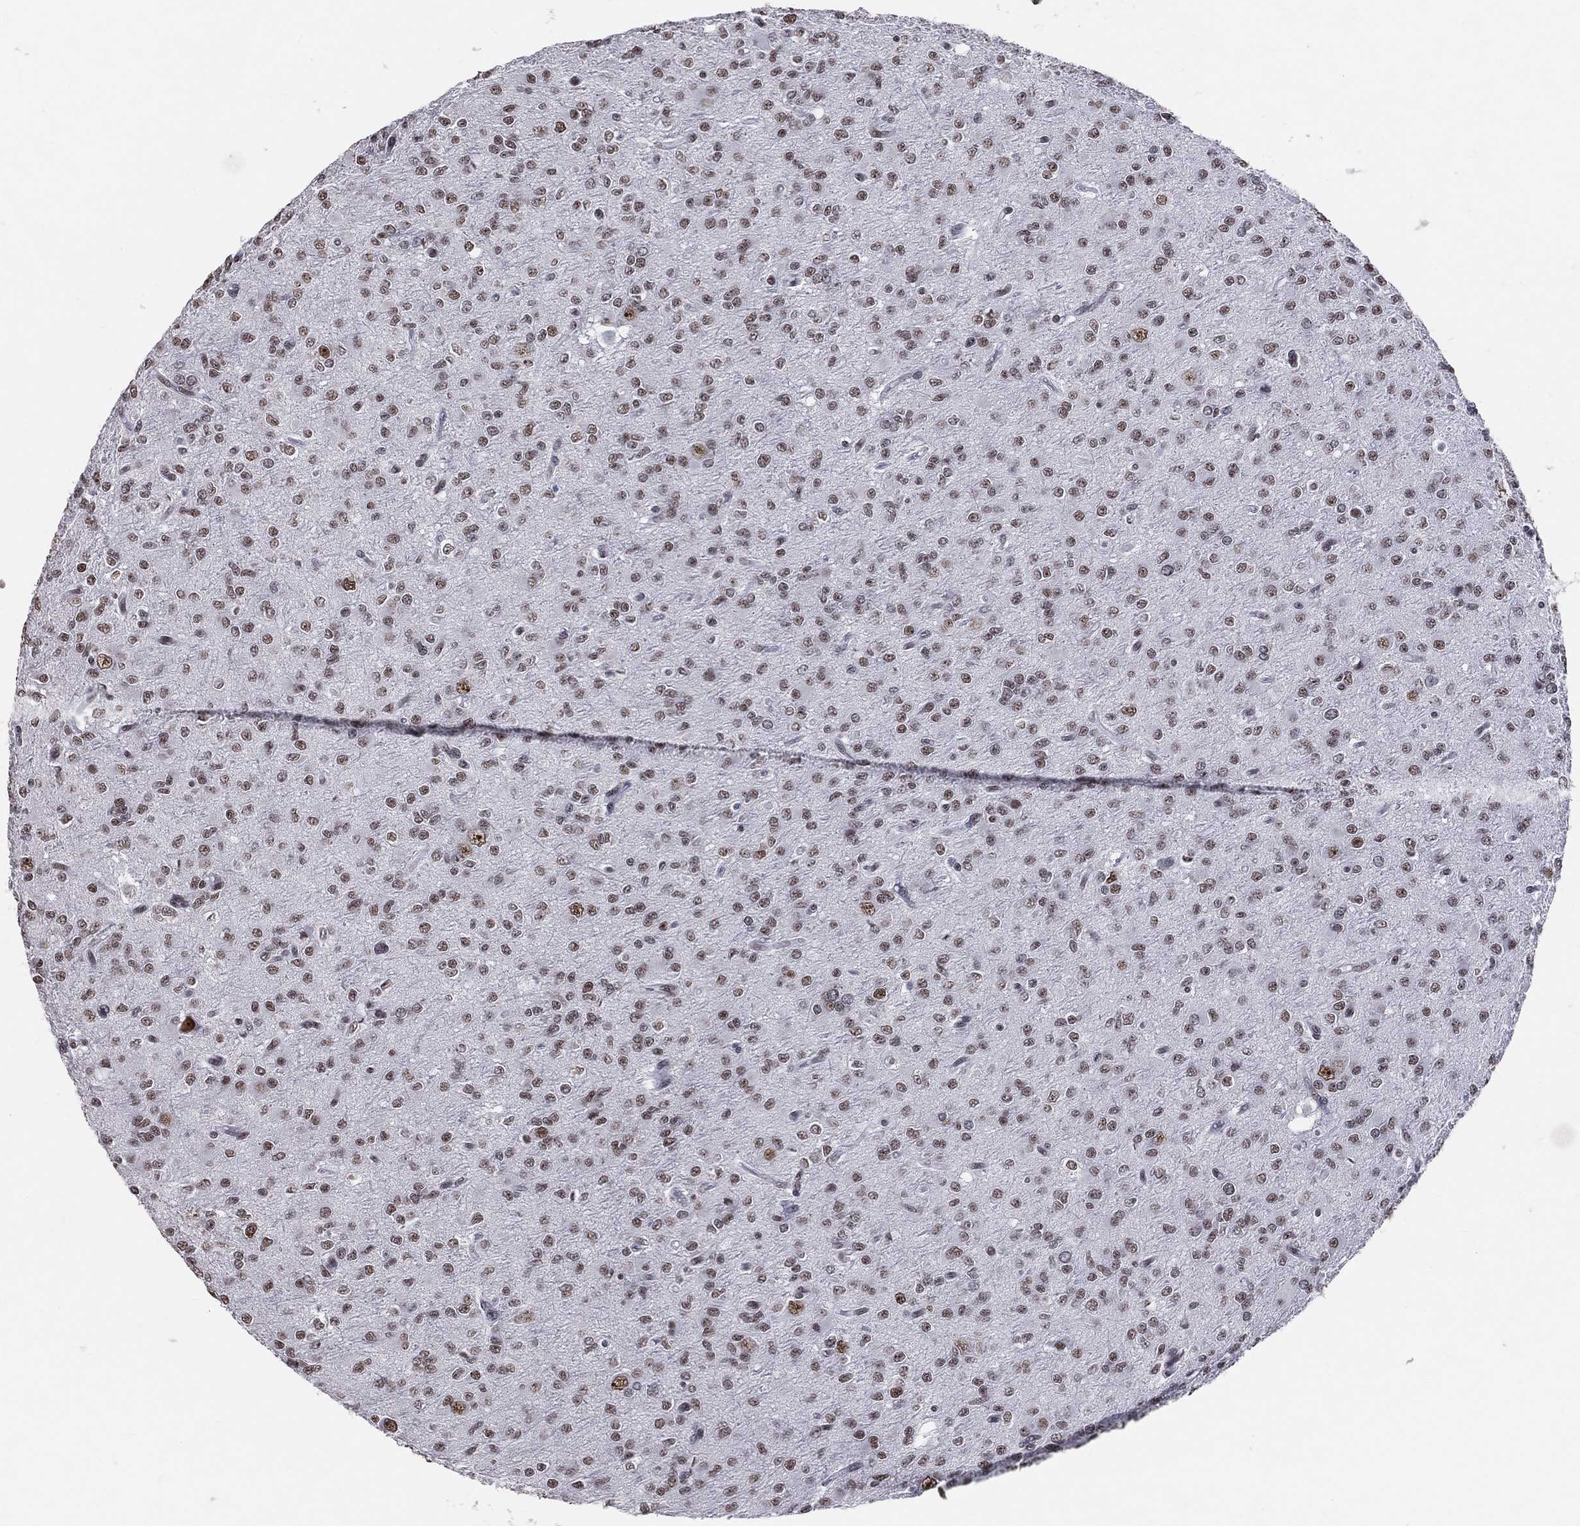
{"staining": {"intensity": "moderate", "quantity": ">75%", "location": "nuclear"}, "tissue": "glioma", "cell_type": "Tumor cells", "image_type": "cancer", "snomed": [{"axis": "morphology", "description": "Glioma, malignant, Low grade"}, {"axis": "topography", "description": "Brain"}], "caption": "The immunohistochemical stain shows moderate nuclear staining in tumor cells of glioma tissue.", "gene": "CDK7", "patient": {"sex": "male", "age": 27}}